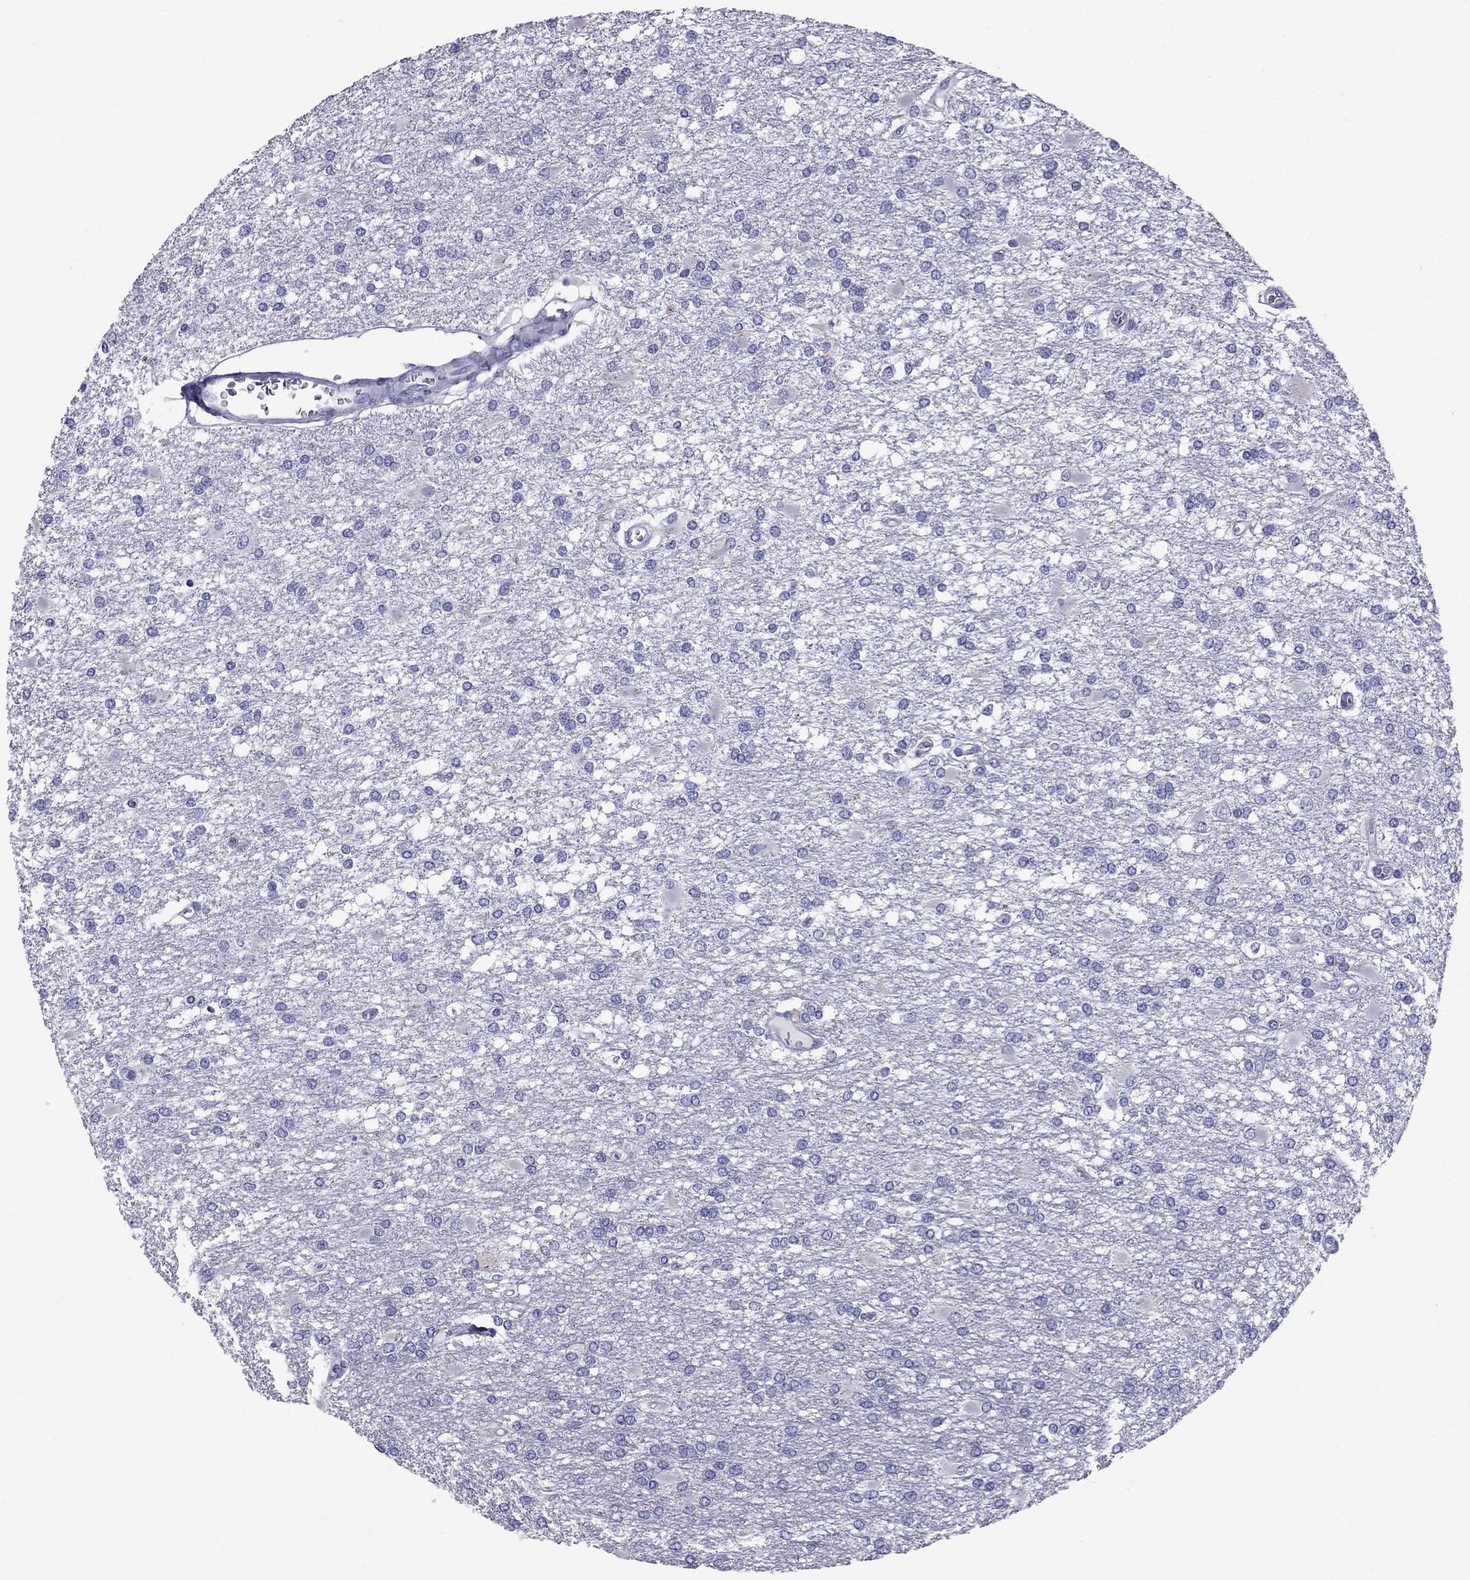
{"staining": {"intensity": "negative", "quantity": "none", "location": "none"}, "tissue": "glioma", "cell_type": "Tumor cells", "image_type": "cancer", "snomed": [{"axis": "morphology", "description": "Glioma, malignant, High grade"}, {"axis": "topography", "description": "Cerebral cortex"}], "caption": "Glioma was stained to show a protein in brown. There is no significant expression in tumor cells.", "gene": "TTLL13", "patient": {"sex": "male", "age": 79}}